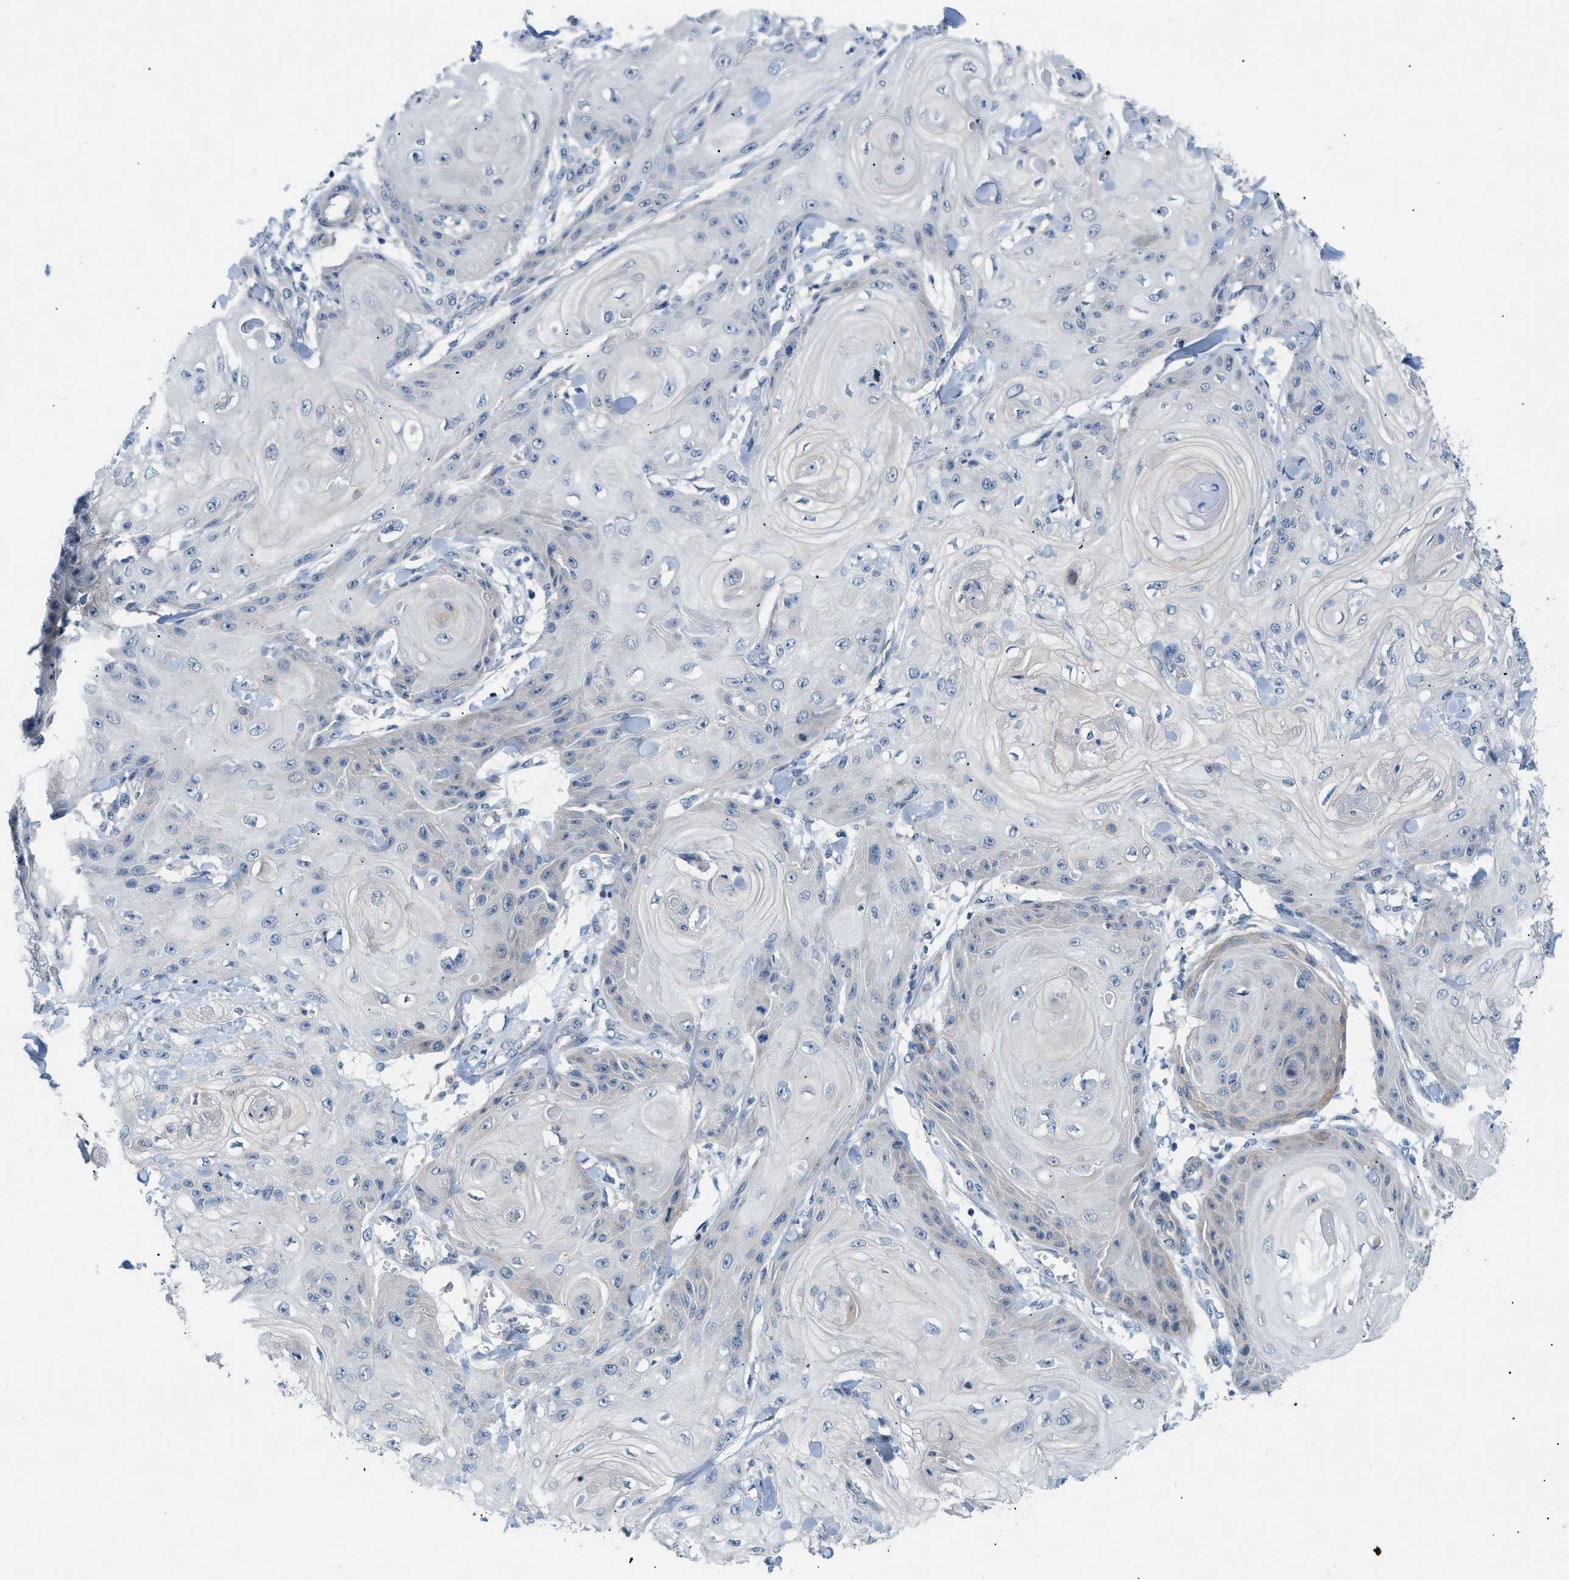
{"staining": {"intensity": "moderate", "quantity": "<25%", "location": "cytoplasmic/membranous"}, "tissue": "skin cancer", "cell_type": "Tumor cells", "image_type": "cancer", "snomed": [{"axis": "morphology", "description": "Squamous cell carcinoma, NOS"}, {"axis": "topography", "description": "Skin"}], "caption": "Protein expression analysis of squamous cell carcinoma (skin) reveals moderate cytoplasmic/membranous staining in approximately <25% of tumor cells.", "gene": "FDCSP", "patient": {"sex": "male", "age": 74}}